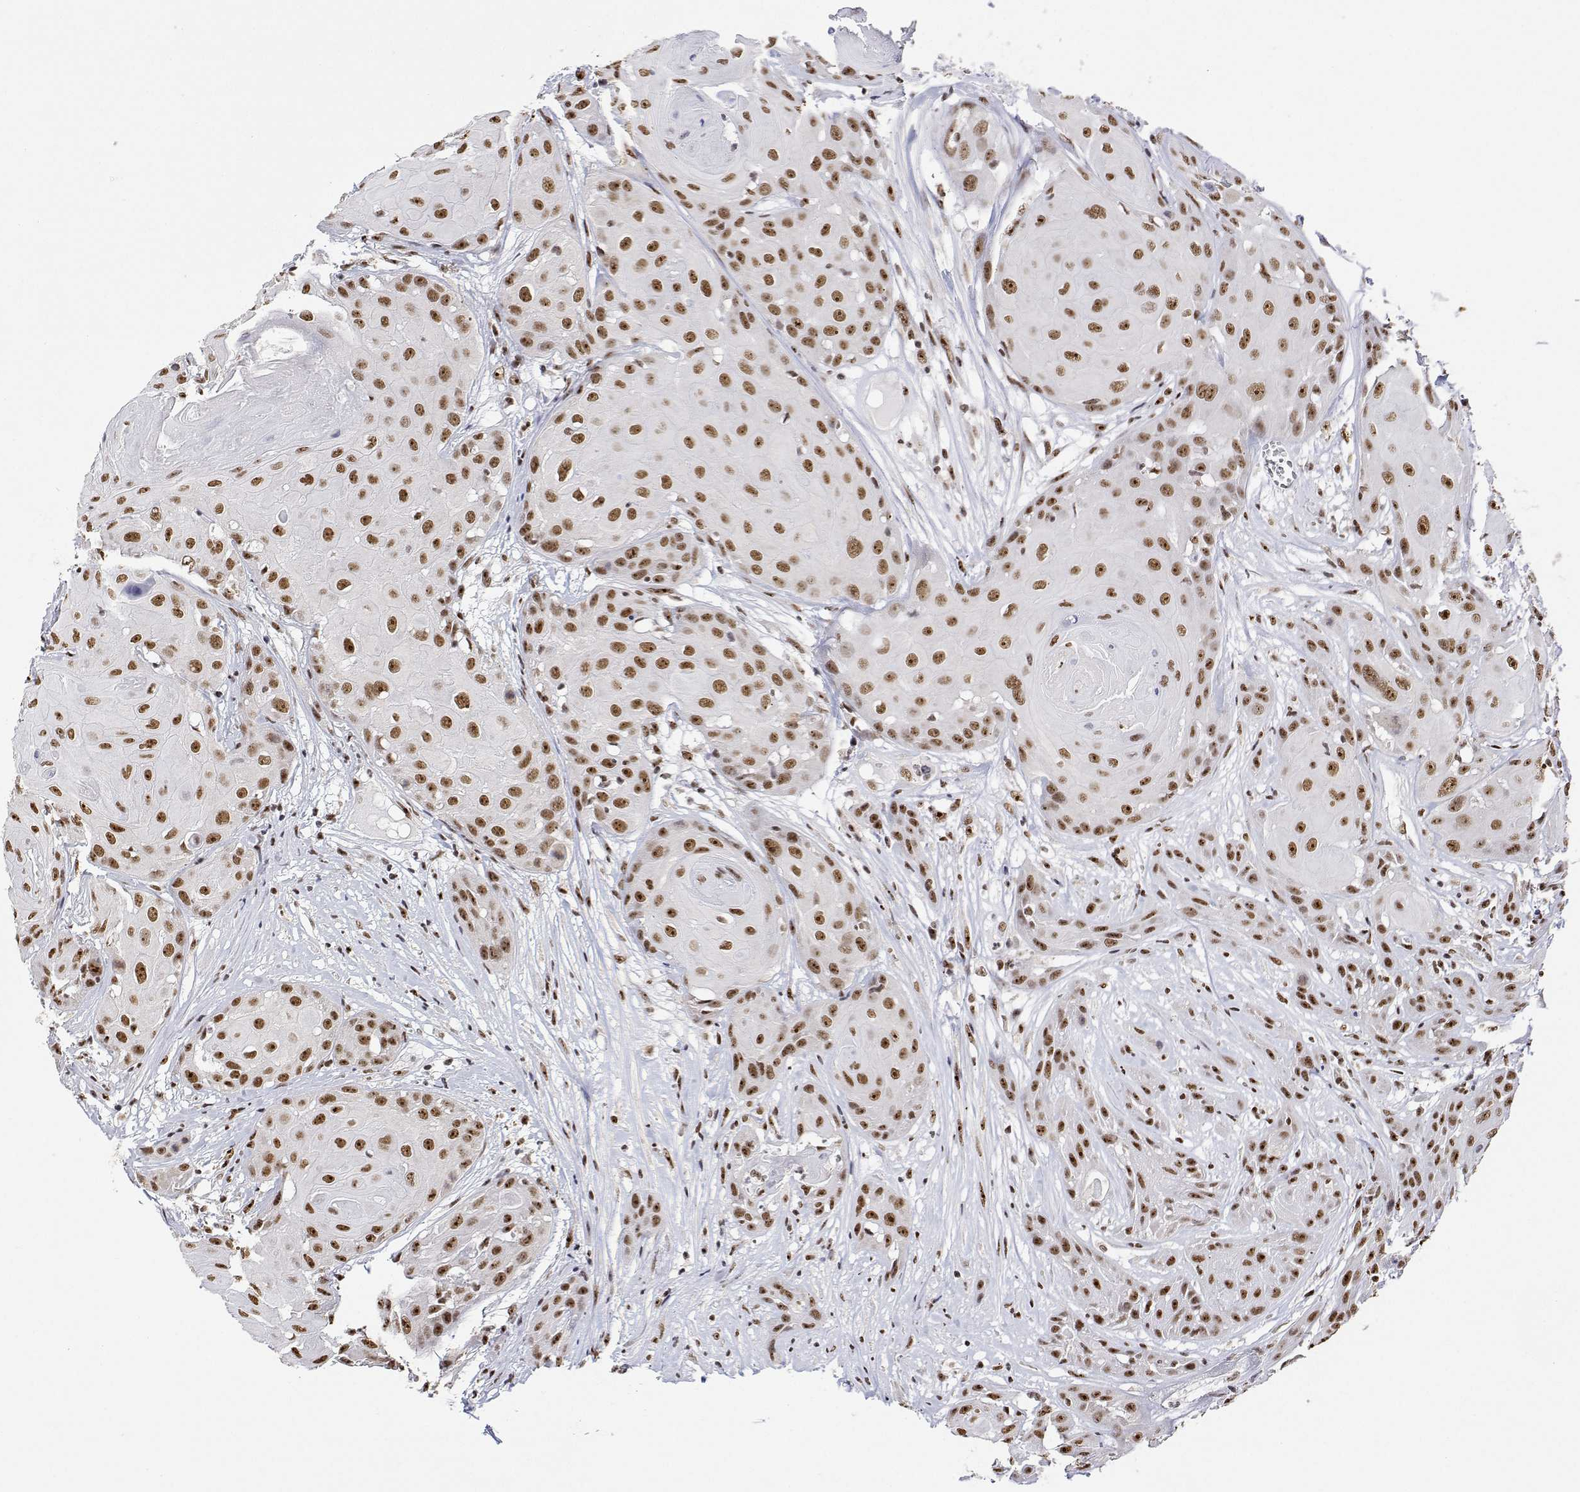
{"staining": {"intensity": "moderate", "quantity": ">75%", "location": "nuclear"}, "tissue": "head and neck cancer", "cell_type": "Tumor cells", "image_type": "cancer", "snomed": [{"axis": "morphology", "description": "Squamous cell carcinoma, NOS"}, {"axis": "topography", "description": "Skin"}, {"axis": "topography", "description": "Head-Neck"}], "caption": "Tumor cells exhibit medium levels of moderate nuclear positivity in about >75% of cells in human head and neck squamous cell carcinoma.", "gene": "ADAR", "patient": {"sex": "male", "age": 80}}